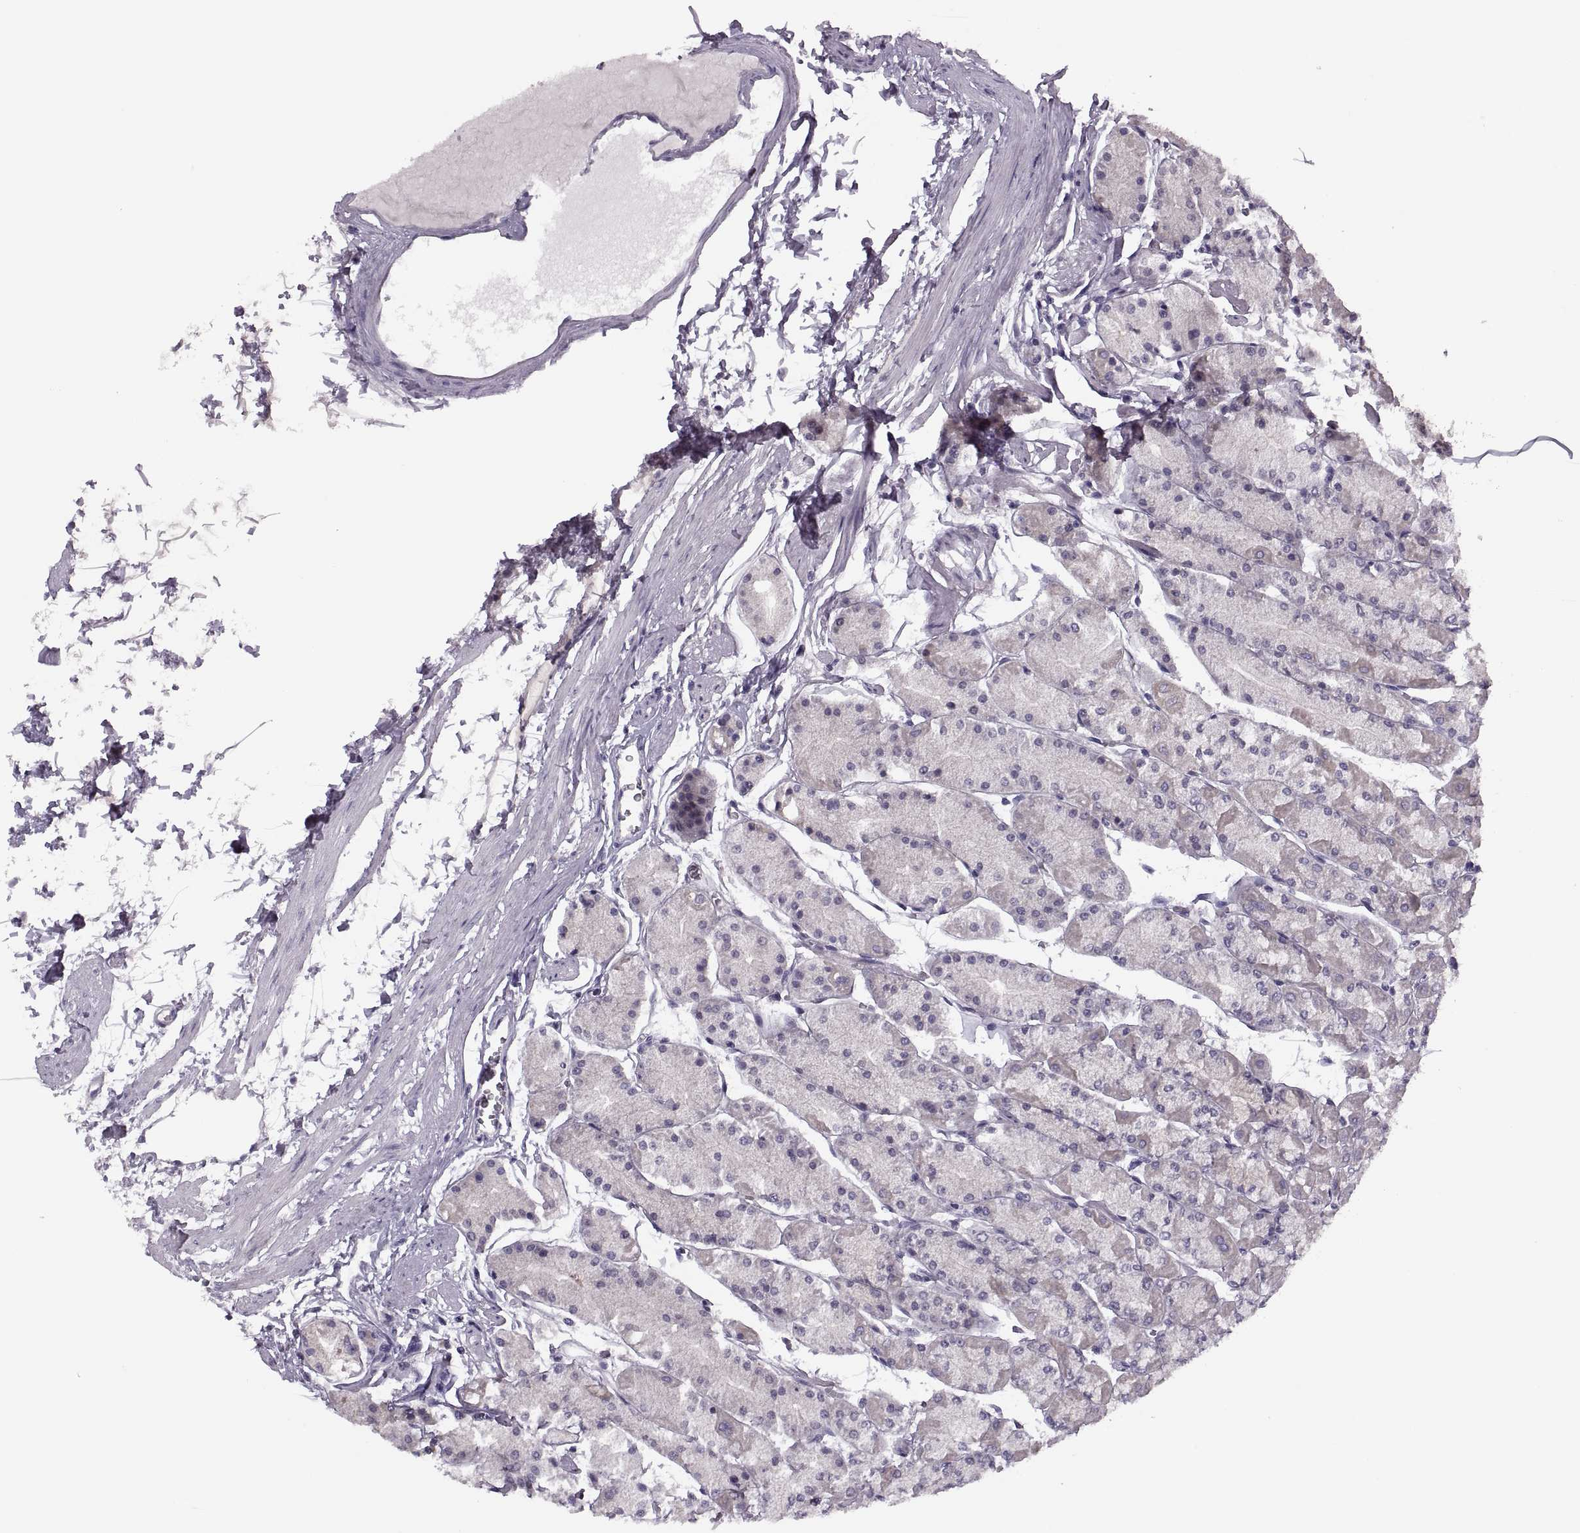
{"staining": {"intensity": "weak", "quantity": "<25%", "location": "cytoplasmic/membranous"}, "tissue": "stomach", "cell_type": "Glandular cells", "image_type": "normal", "snomed": [{"axis": "morphology", "description": "Normal tissue, NOS"}, {"axis": "topography", "description": "Stomach, upper"}], "caption": "Human stomach stained for a protein using IHC shows no expression in glandular cells.", "gene": "PRSS54", "patient": {"sex": "male", "age": 60}}